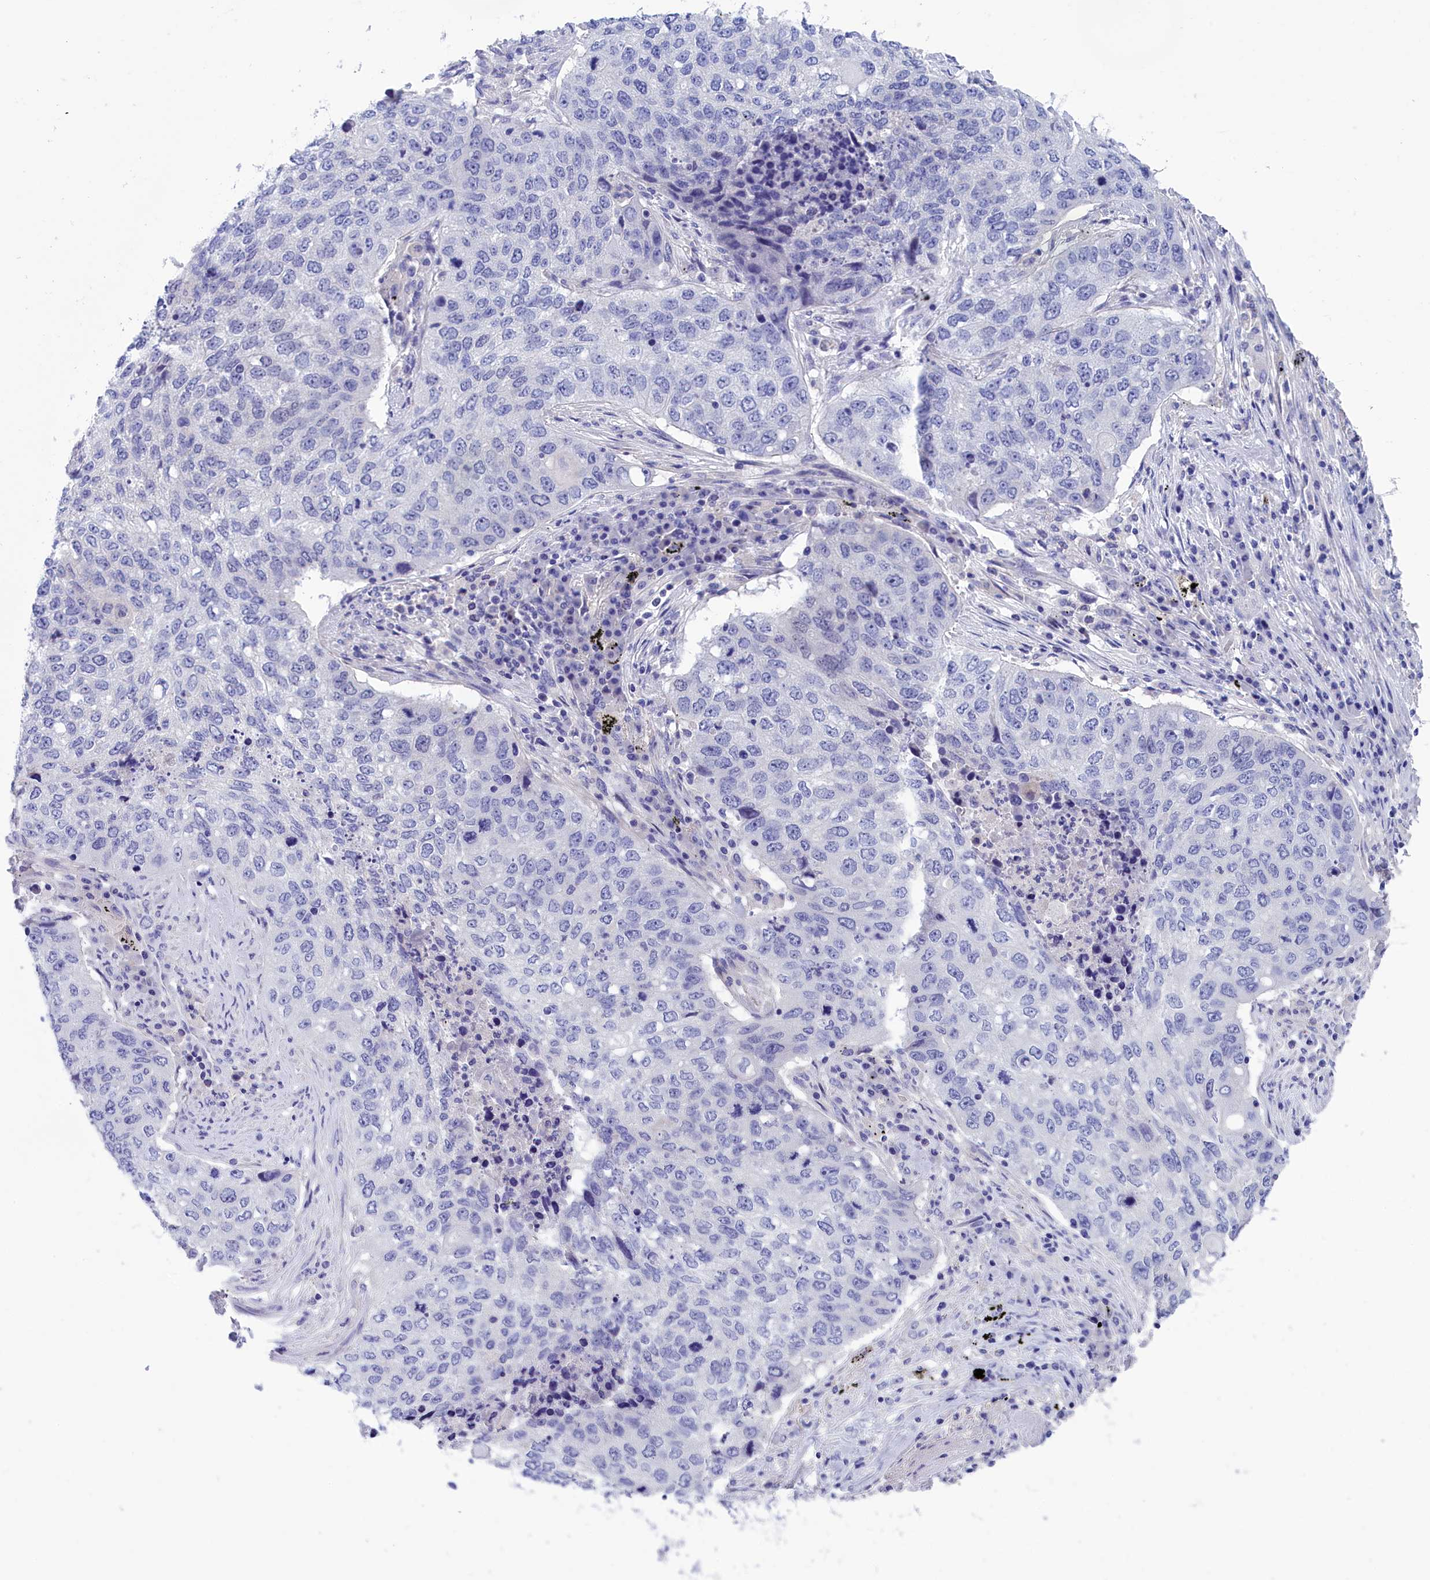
{"staining": {"intensity": "negative", "quantity": "none", "location": "none"}, "tissue": "lung cancer", "cell_type": "Tumor cells", "image_type": "cancer", "snomed": [{"axis": "morphology", "description": "Squamous cell carcinoma, NOS"}, {"axis": "topography", "description": "Lung"}], "caption": "High magnification brightfield microscopy of lung cancer stained with DAB (brown) and counterstained with hematoxylin (blue): tumor cells show no significant positivity.", "gene": "VPS35L", "patient": {"sex": "female", "age": 63}}